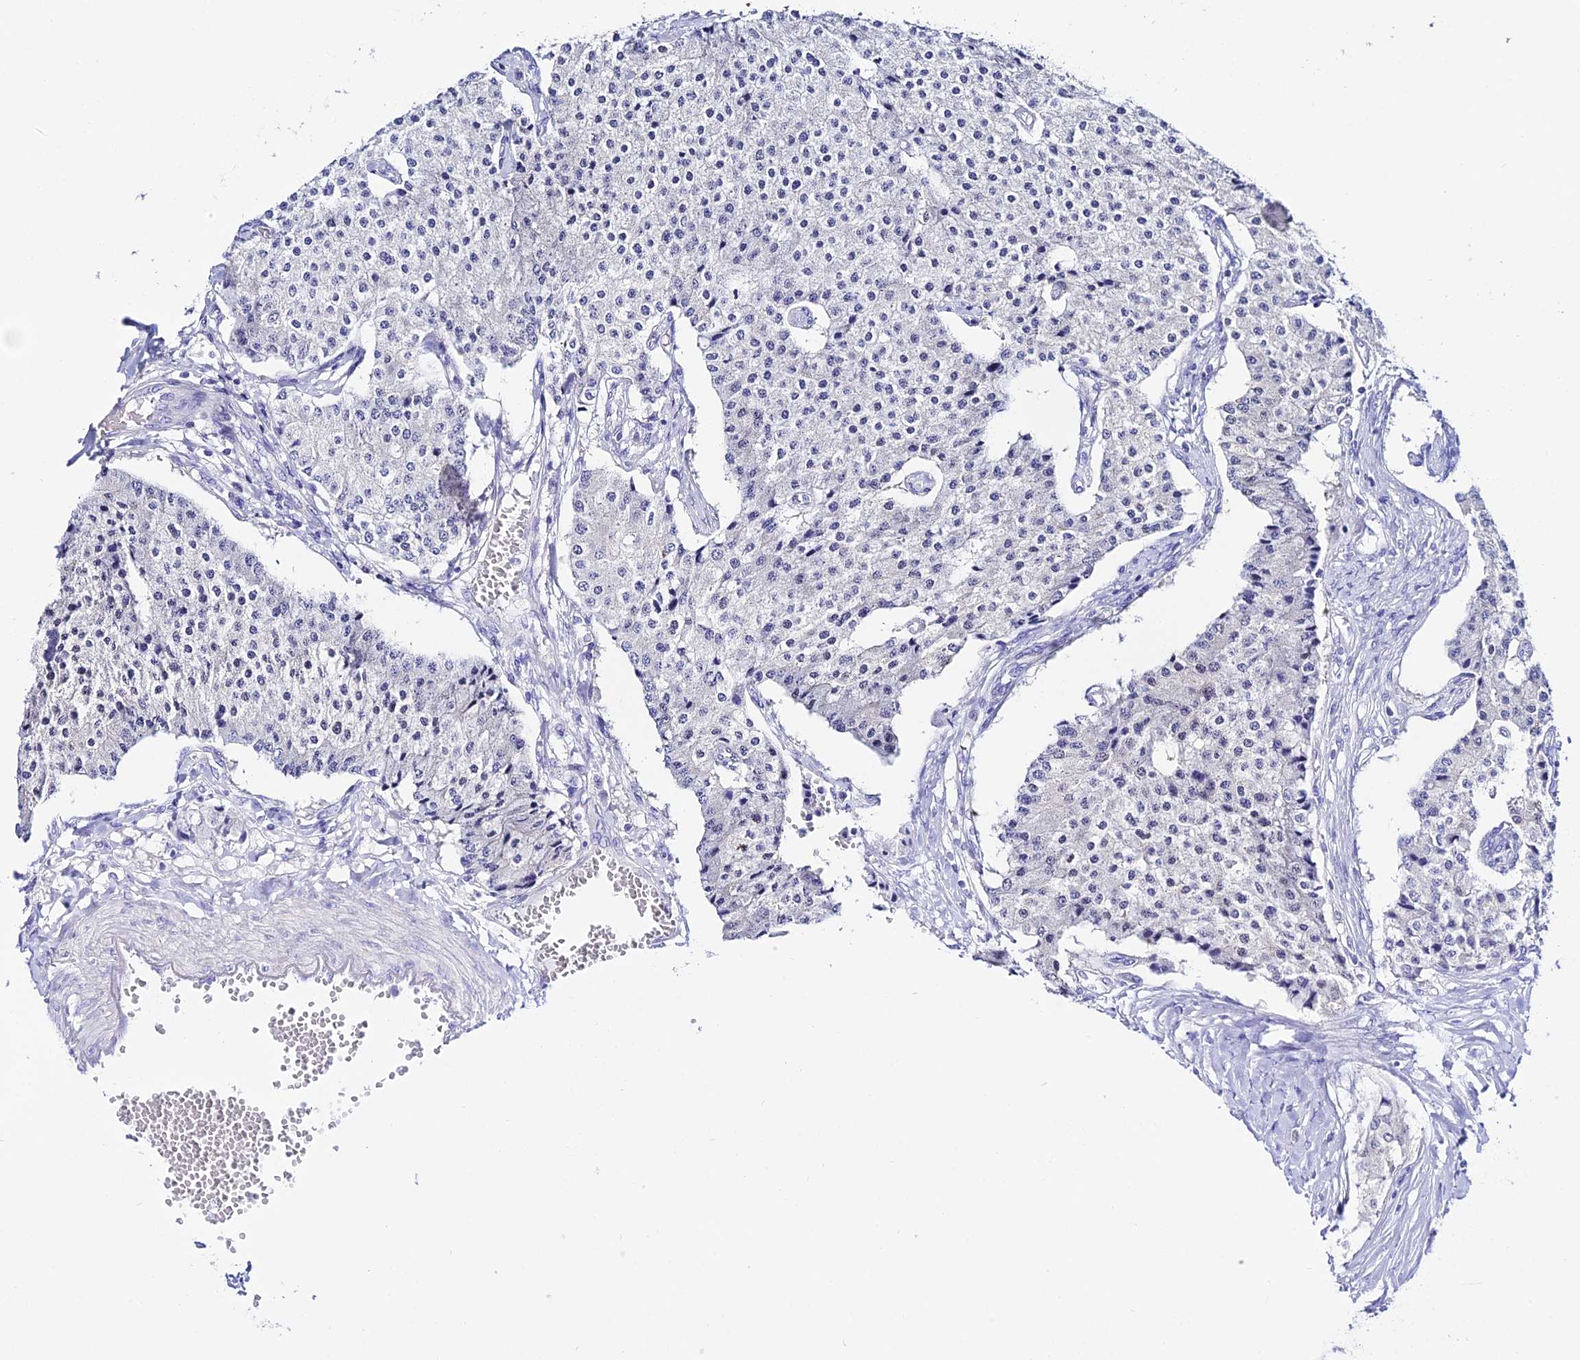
{"staining": {"intensity": "negative", "quantity": "none", "location": "none"}, "tissue": "carcinoid", "cell_type": "Tumor cells", "image_type": "cancer", "snomed": [{"axis": "morphology", "description": "Carcinoid, malignant, NOS"}, {"axis": "topography", "description": "Colon"}], "caption": "DAB (3,3'-diaminobenzidine) immunohistochemical staining of human malignant carcinoid shows no significant staining in tumor cells.", "gene": "ATG16L2", "patient": {"sex": "female", "age": 52}}